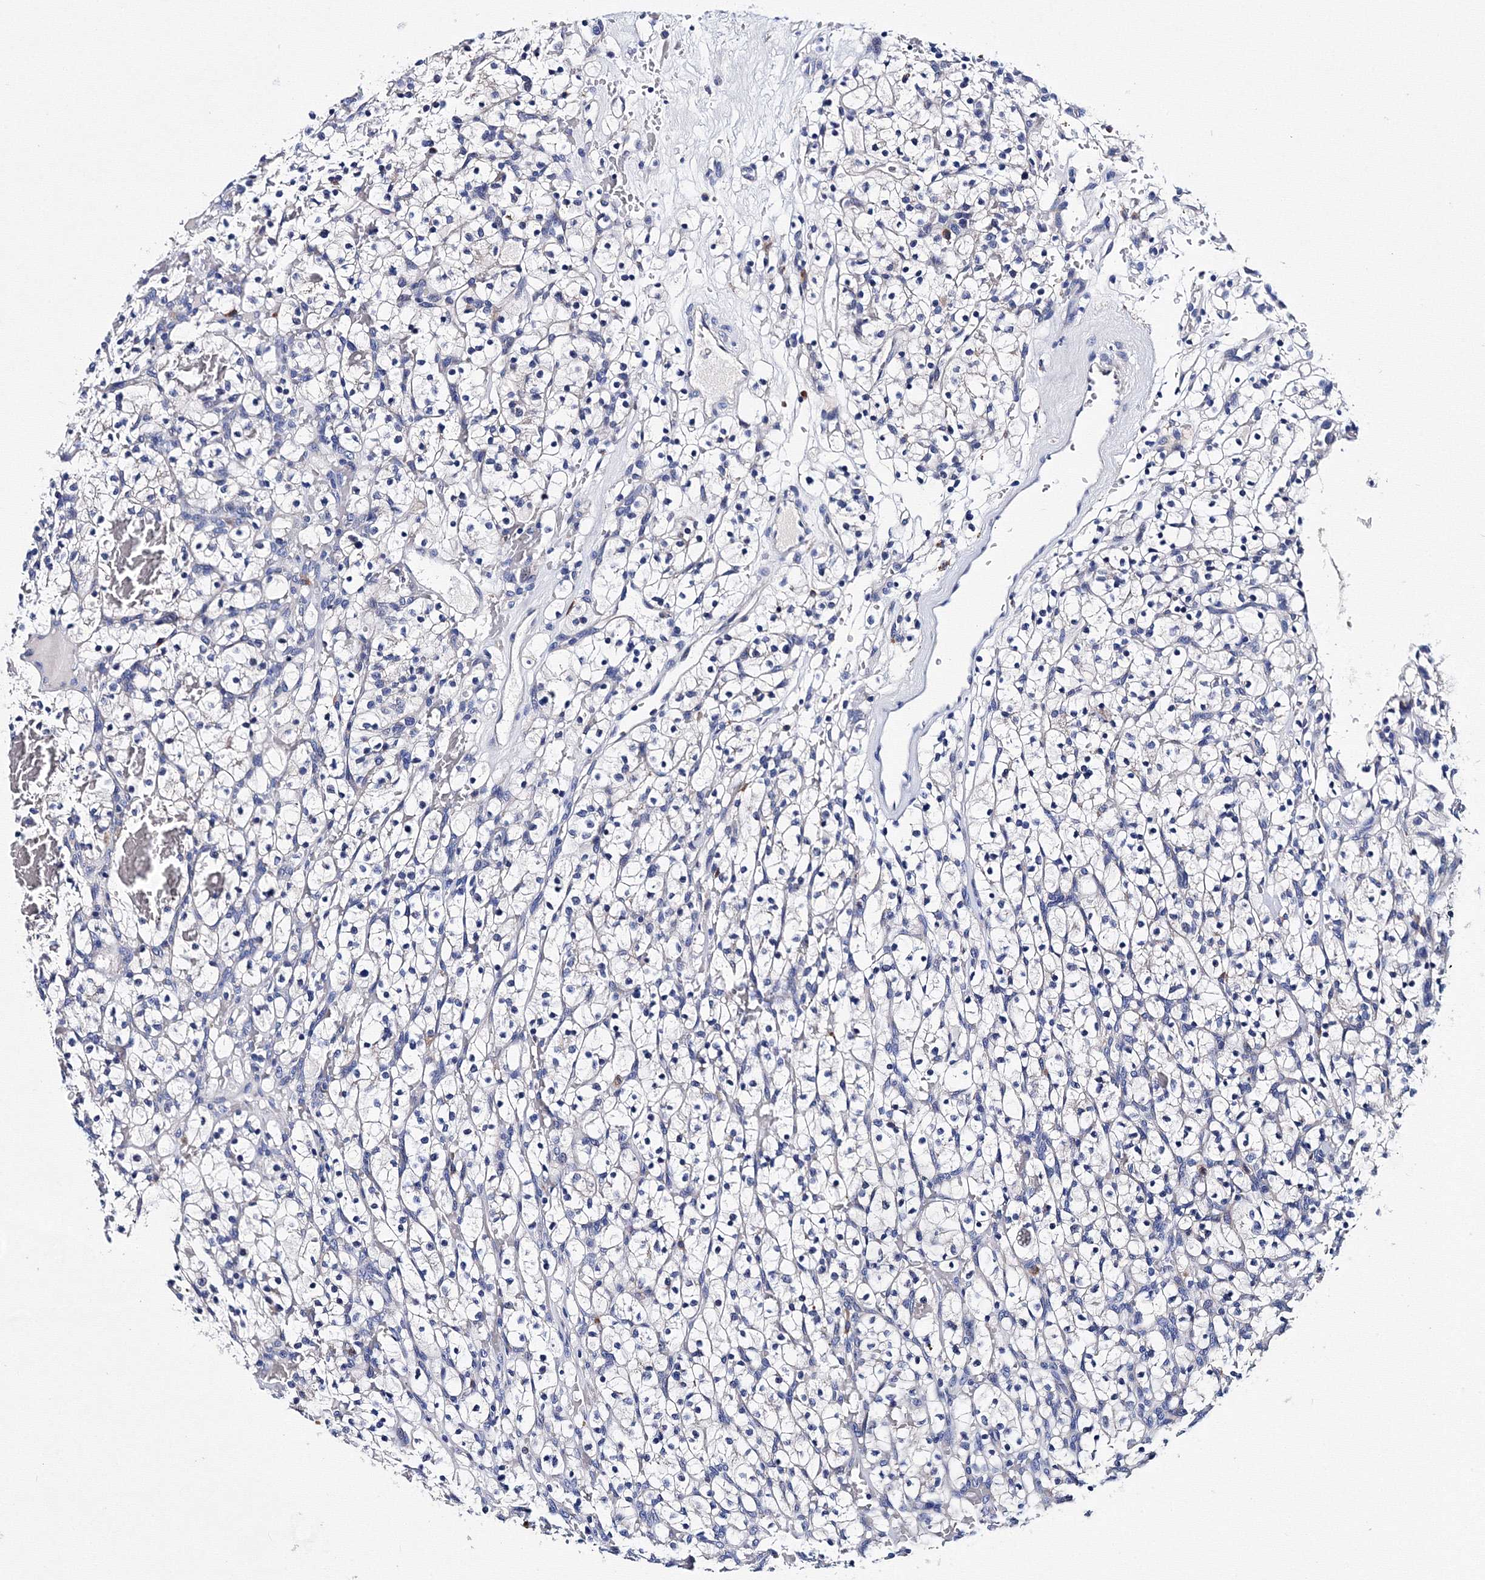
{"staining": {"intensity": "negative", "quantity": "none", "location": "none"}, "tissue": "renal cancer", "cell_type": "Tumor cells", "image_type": "cancer", "snomed": [{"axis": "morphology", "description": "Adenocarcinoma, NOS"}, {"axis": "topography", "description": "Kidney"}], "caption": "An IHC micrograph of renal cancer (adenocarcinoma) is shown. There is no staining in tumor cells of renal cancer (adenocarcinoma).", "gene": "TRPM2", "patient": {"sex": "female", "age": 57}}